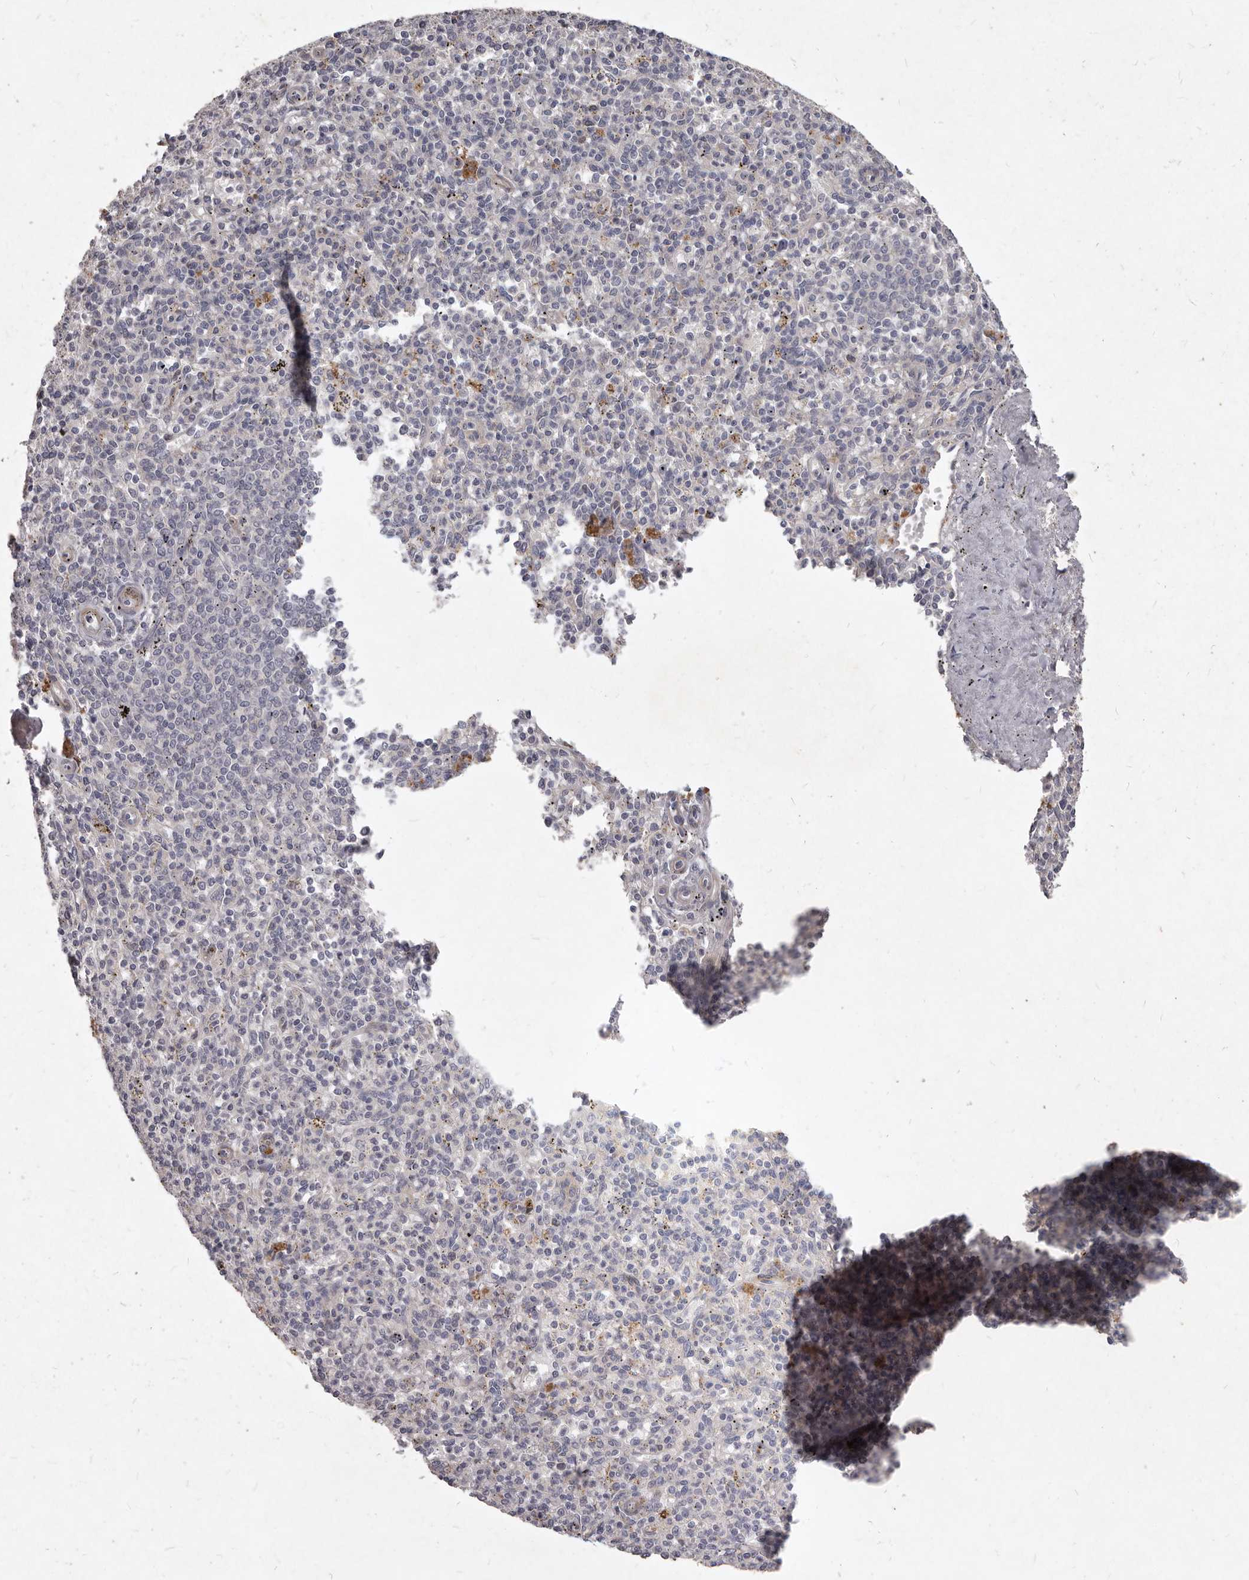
{"staining": {"intensity": "negative", "quantity": "none", "location": "none"}, "tissue": "spleen", "cell_type": "Cells in red pulp", "image_type": "normal", "snomed": [{"axis": "morphology", "description": "Normal tissue, NOS"}, {"axis": "topography", "description": "Spleen"}], "caption": "Immunohistochemistry (IHC) of unremarkable human spleen demonstrates no staining in cells in red pulp.", "gene": "GPRC5C", "patient": {"sex": "male", "age": 72}}